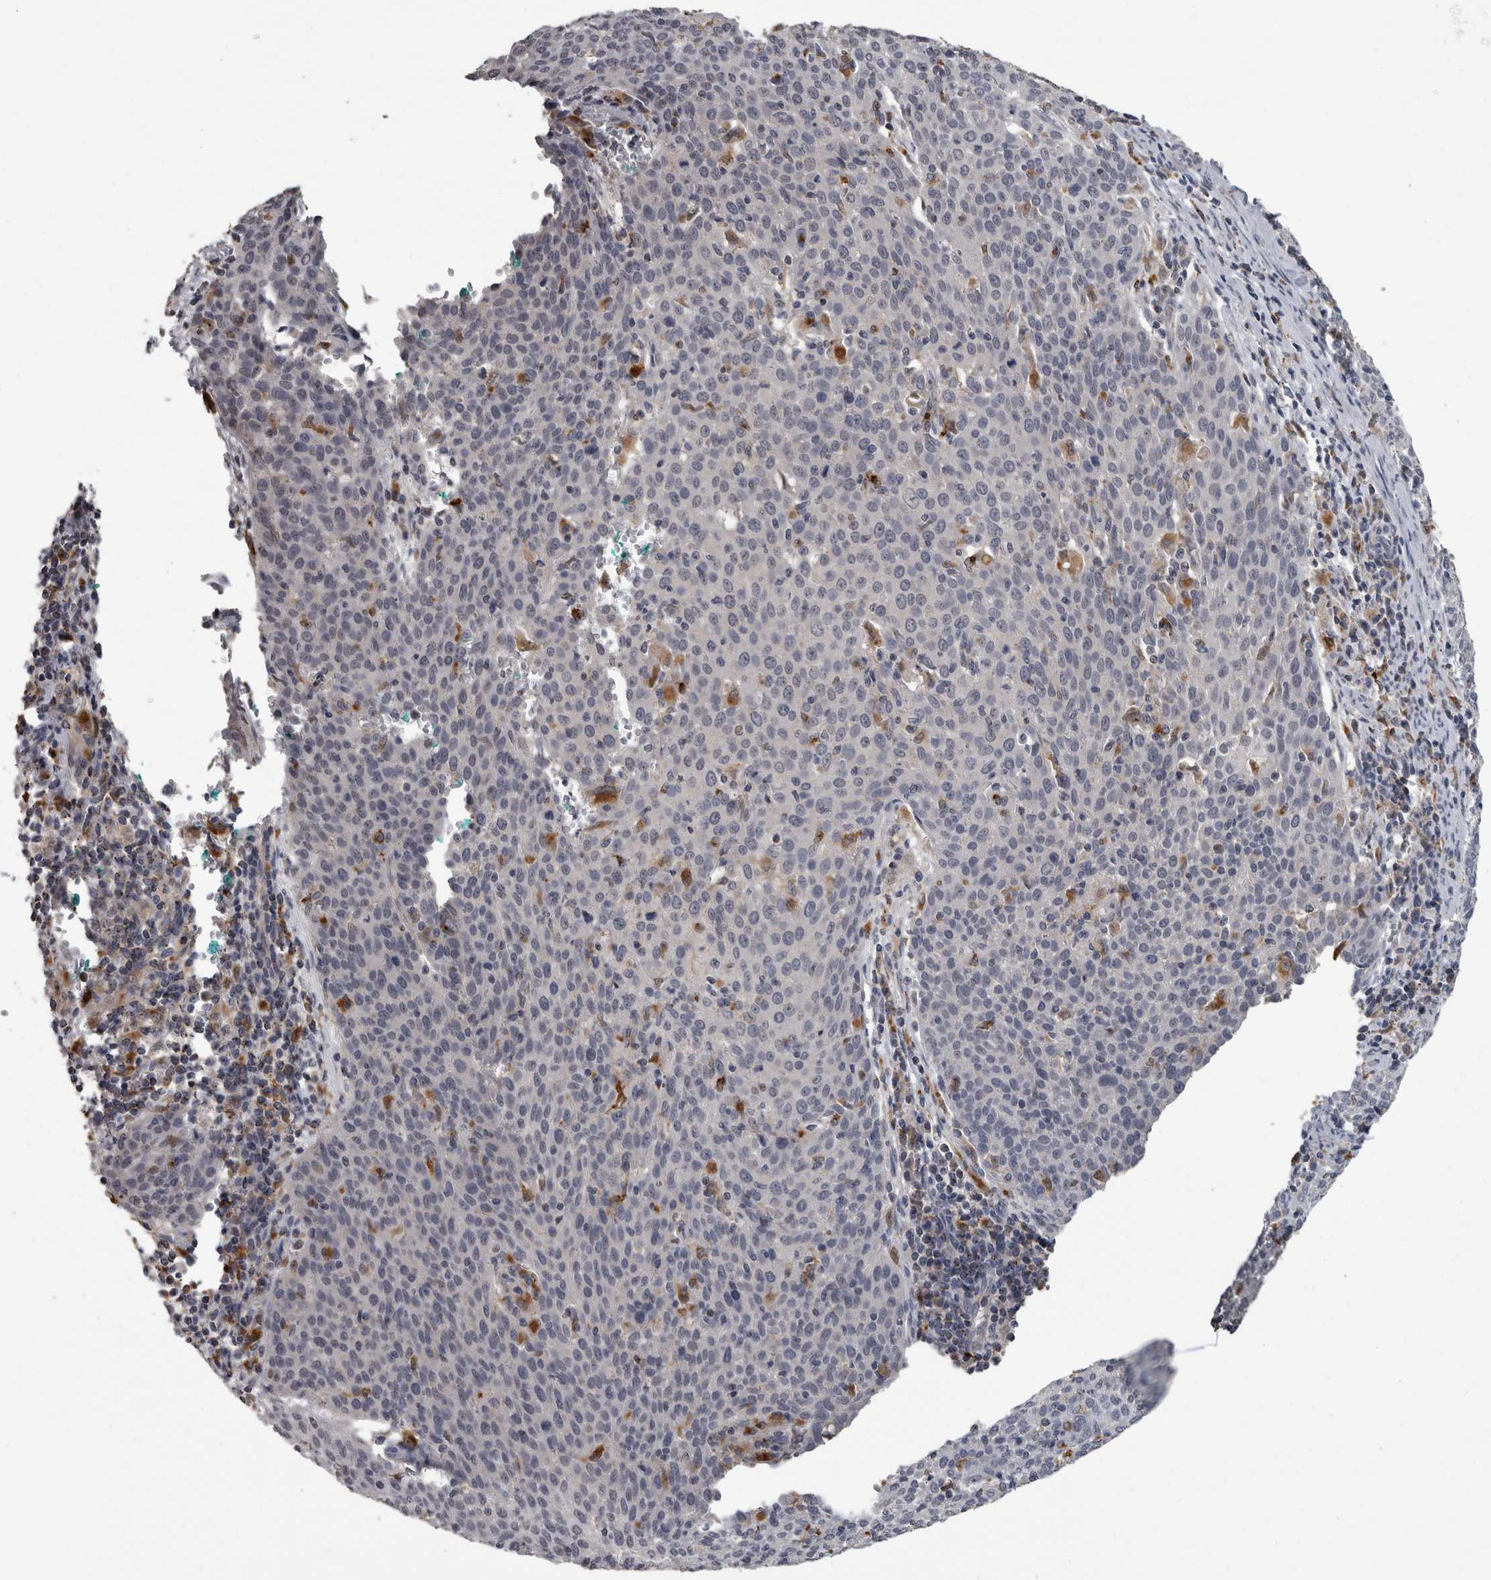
{"staining": {"intensity": "negative", "quantity": "none", "location": "none"}, "tissue": "cervical cancer", "cell_type": "Tumor cells", "image_type": "cancer", "snomed": [{"axis": "morphology", "description": "Squamous cell carcinoma, NOS"}, {"axis": "topography", "description": "Cervix"}], "caption": "Image shows no protein staining in tumor cells of cervical cancer tissue.", "gene": "NAAA", "patient": {"sex": "female", "age": 38}}